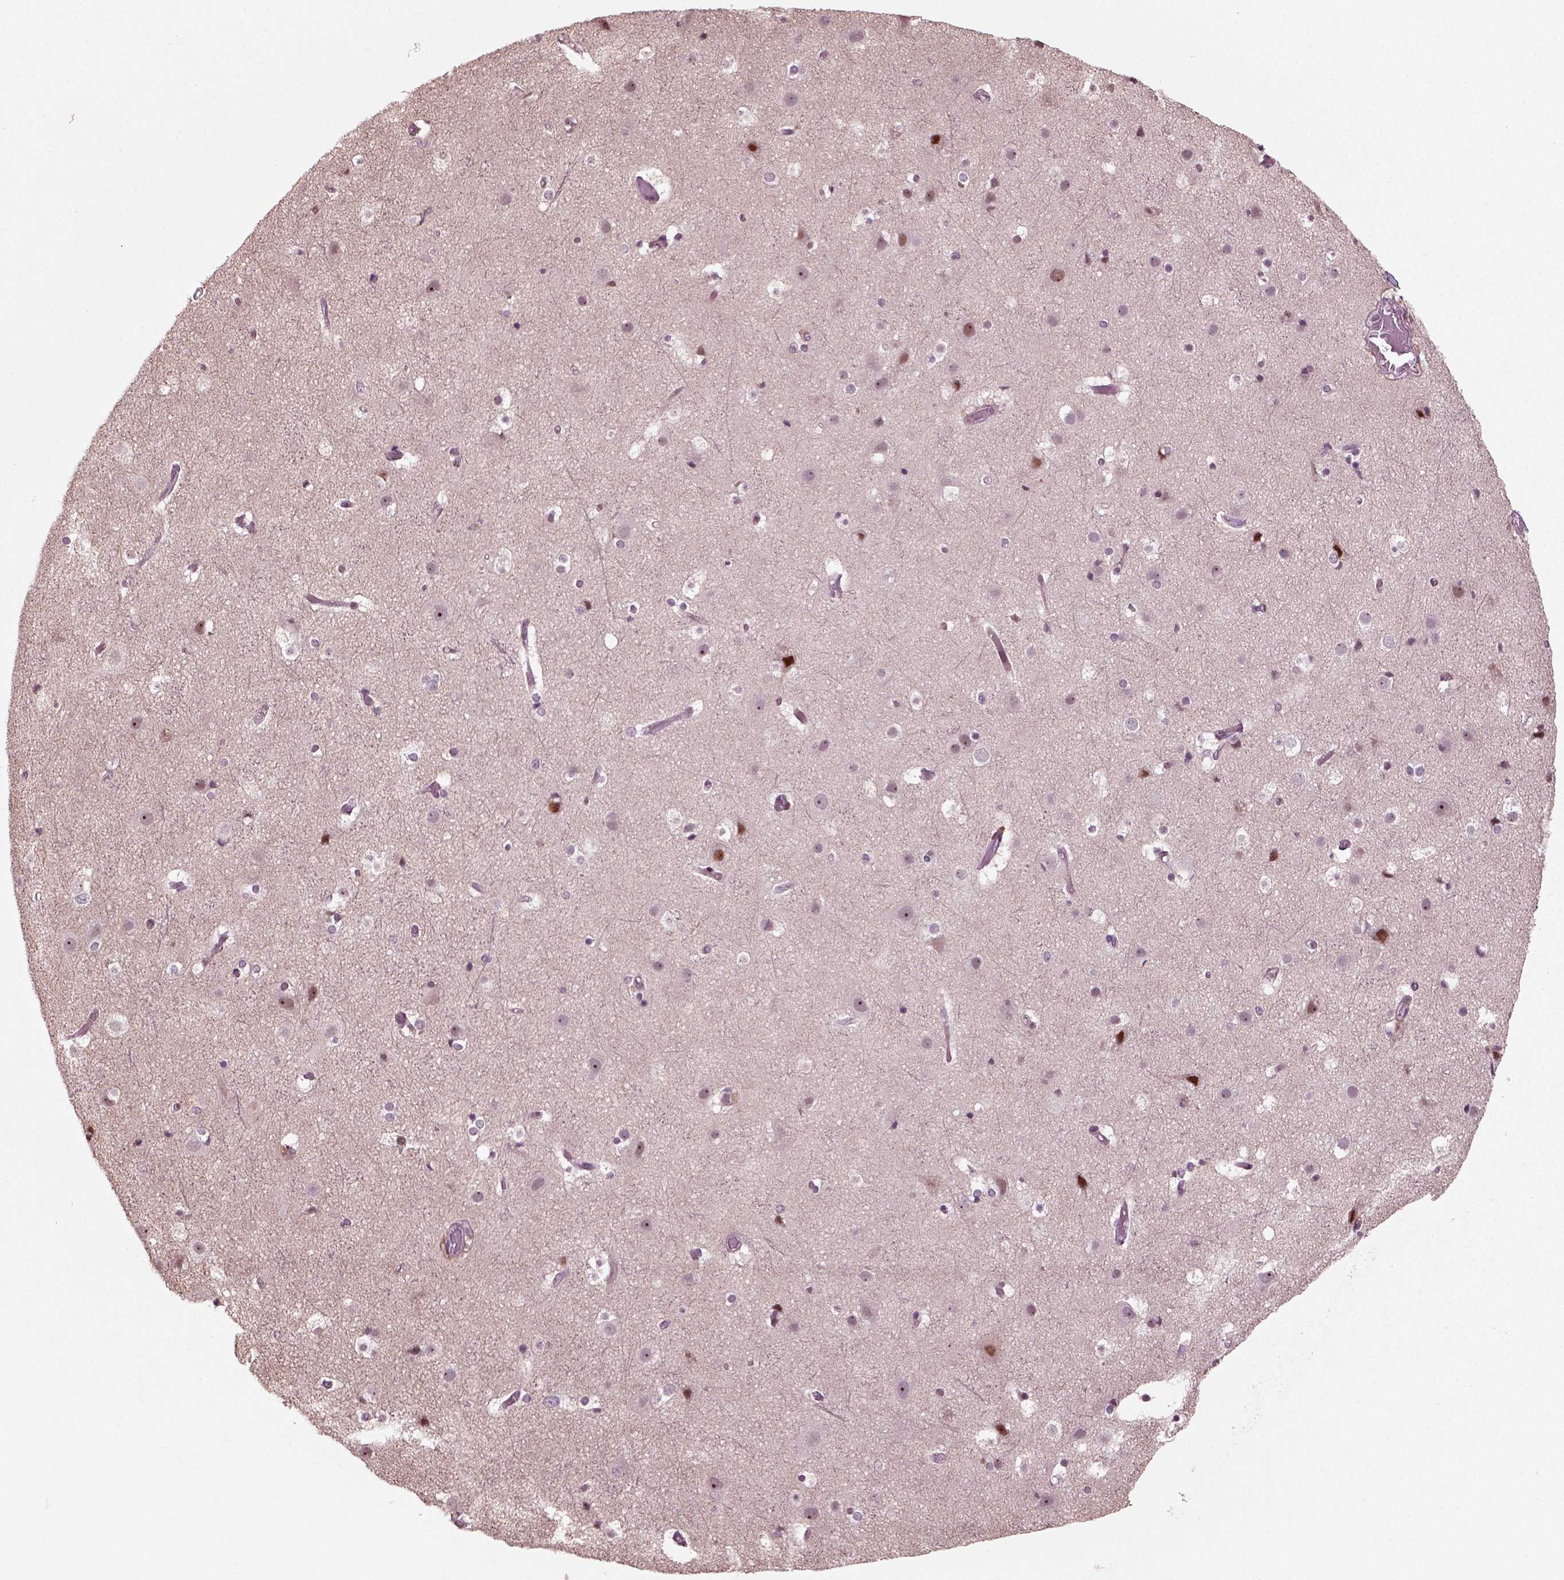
{"staining": {"intensity": "negative", "quantity": "none", "location": "none"}, "tissue": "cerebral cortex", "cell_type": "Endothelial cells", "image_type": "normal", "snomed": [{"axis": "morphology", "description": "Normal tissue, NOS"}, {"axis": "topography", "description": "Cerebral cortex"}], "caption": "Immunohistochemical staining of unremarkable cerebral cortex exhibits no significant staining in endothelial cells.", "gene": "CDC14A", "patient": {"sex": "female", "age": 52}}